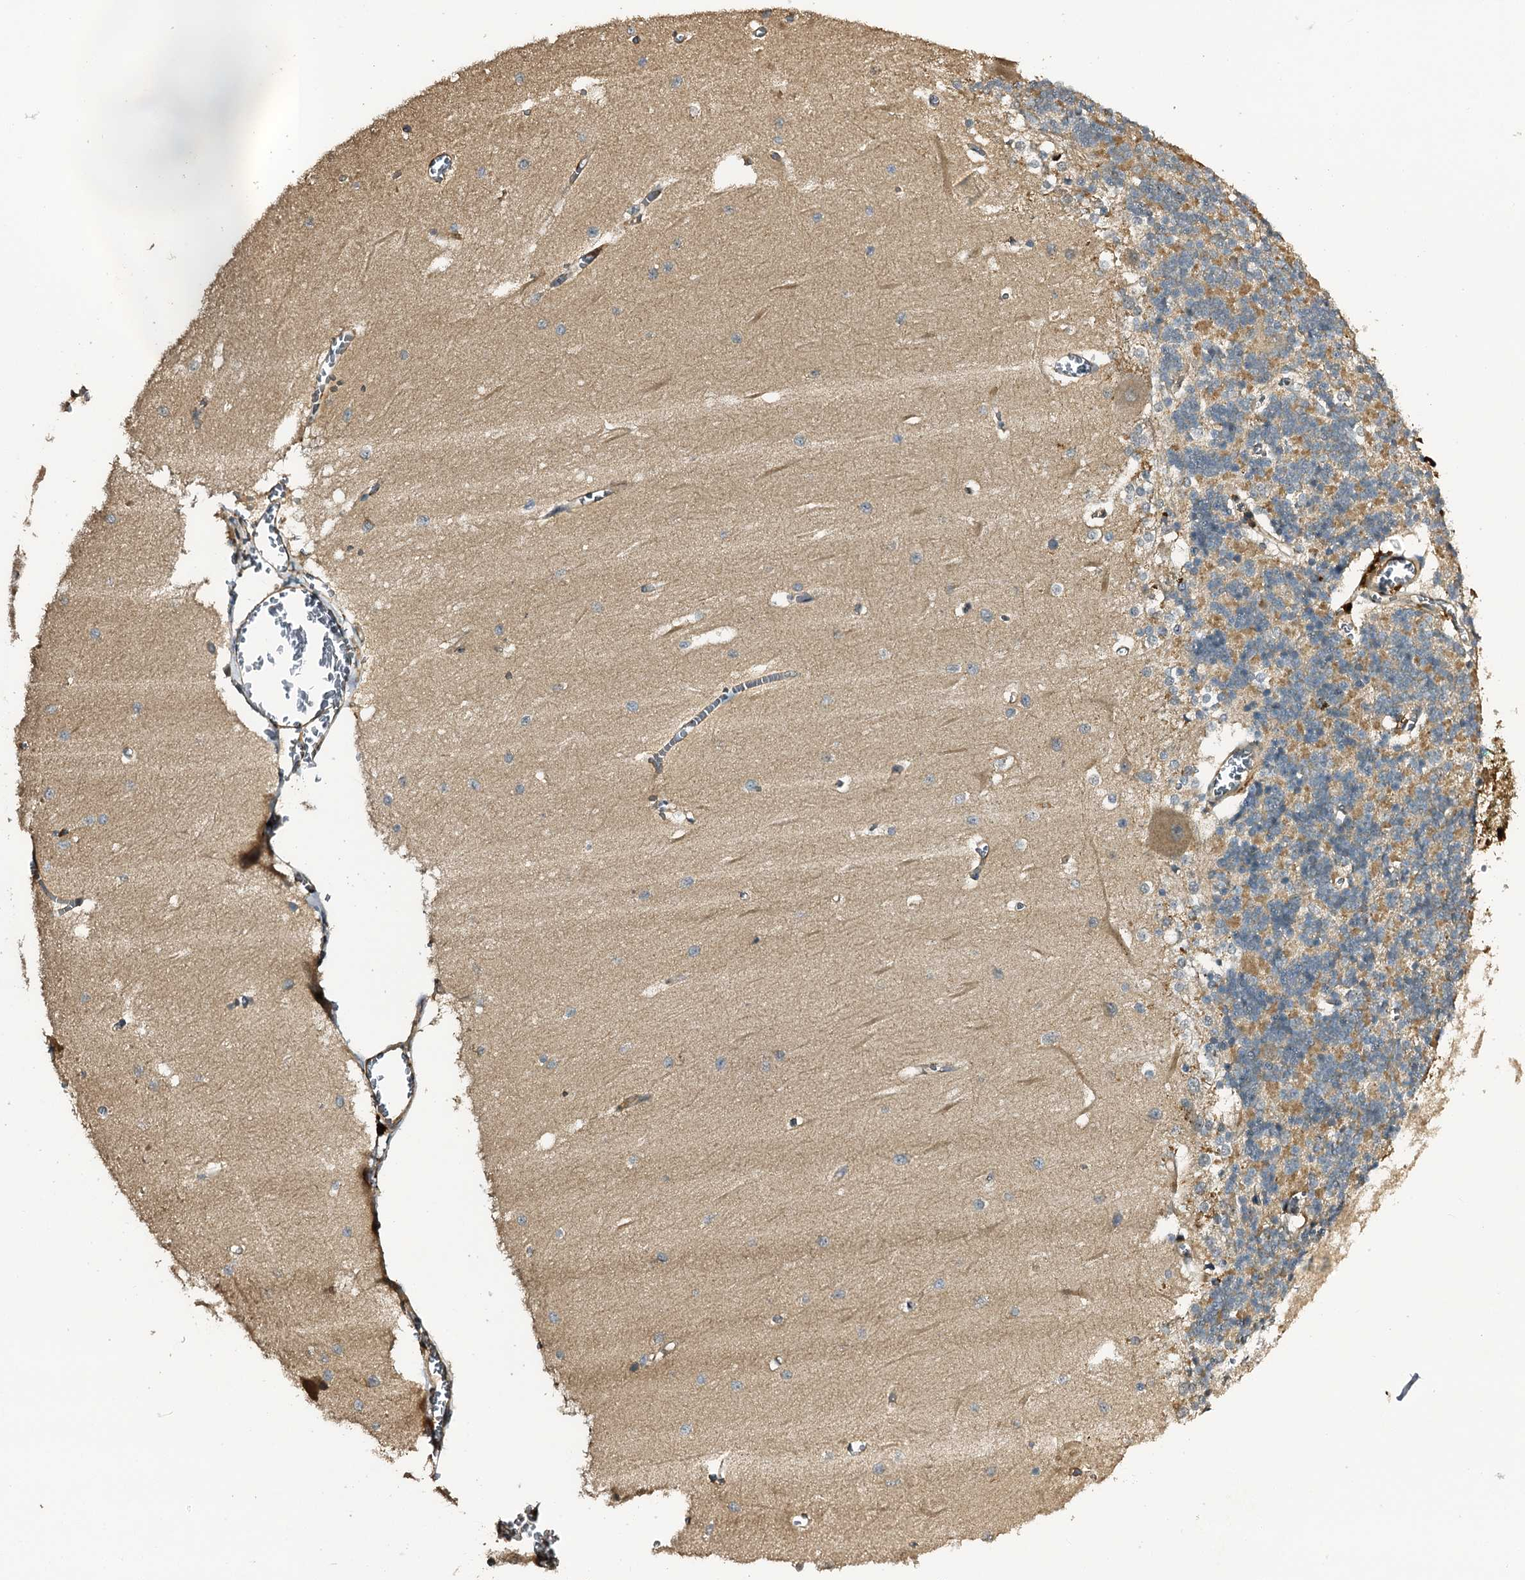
{"staining": {"intensity": "moderate", "quantity": "25%-75%", "location": "cytoplasmic/membranous"}, "tissue": "cerebellum", "cell_type": "Cells in granular layer", "image_type": "normal", "snomed": [{"axis": "morphology", "description": "Normal tissue, NOS"}, {"axis": "topography", "description": "Cerebellum"}], "caption": "This is a histology image of immunohistochemistry (IHC) staining of benign cerebellum, which shows moderate staining in the cytoplasmic/membranous of cells in granular layer.", "gene": "TPGS2", "patient": {"sex": "male", "age": 37}}